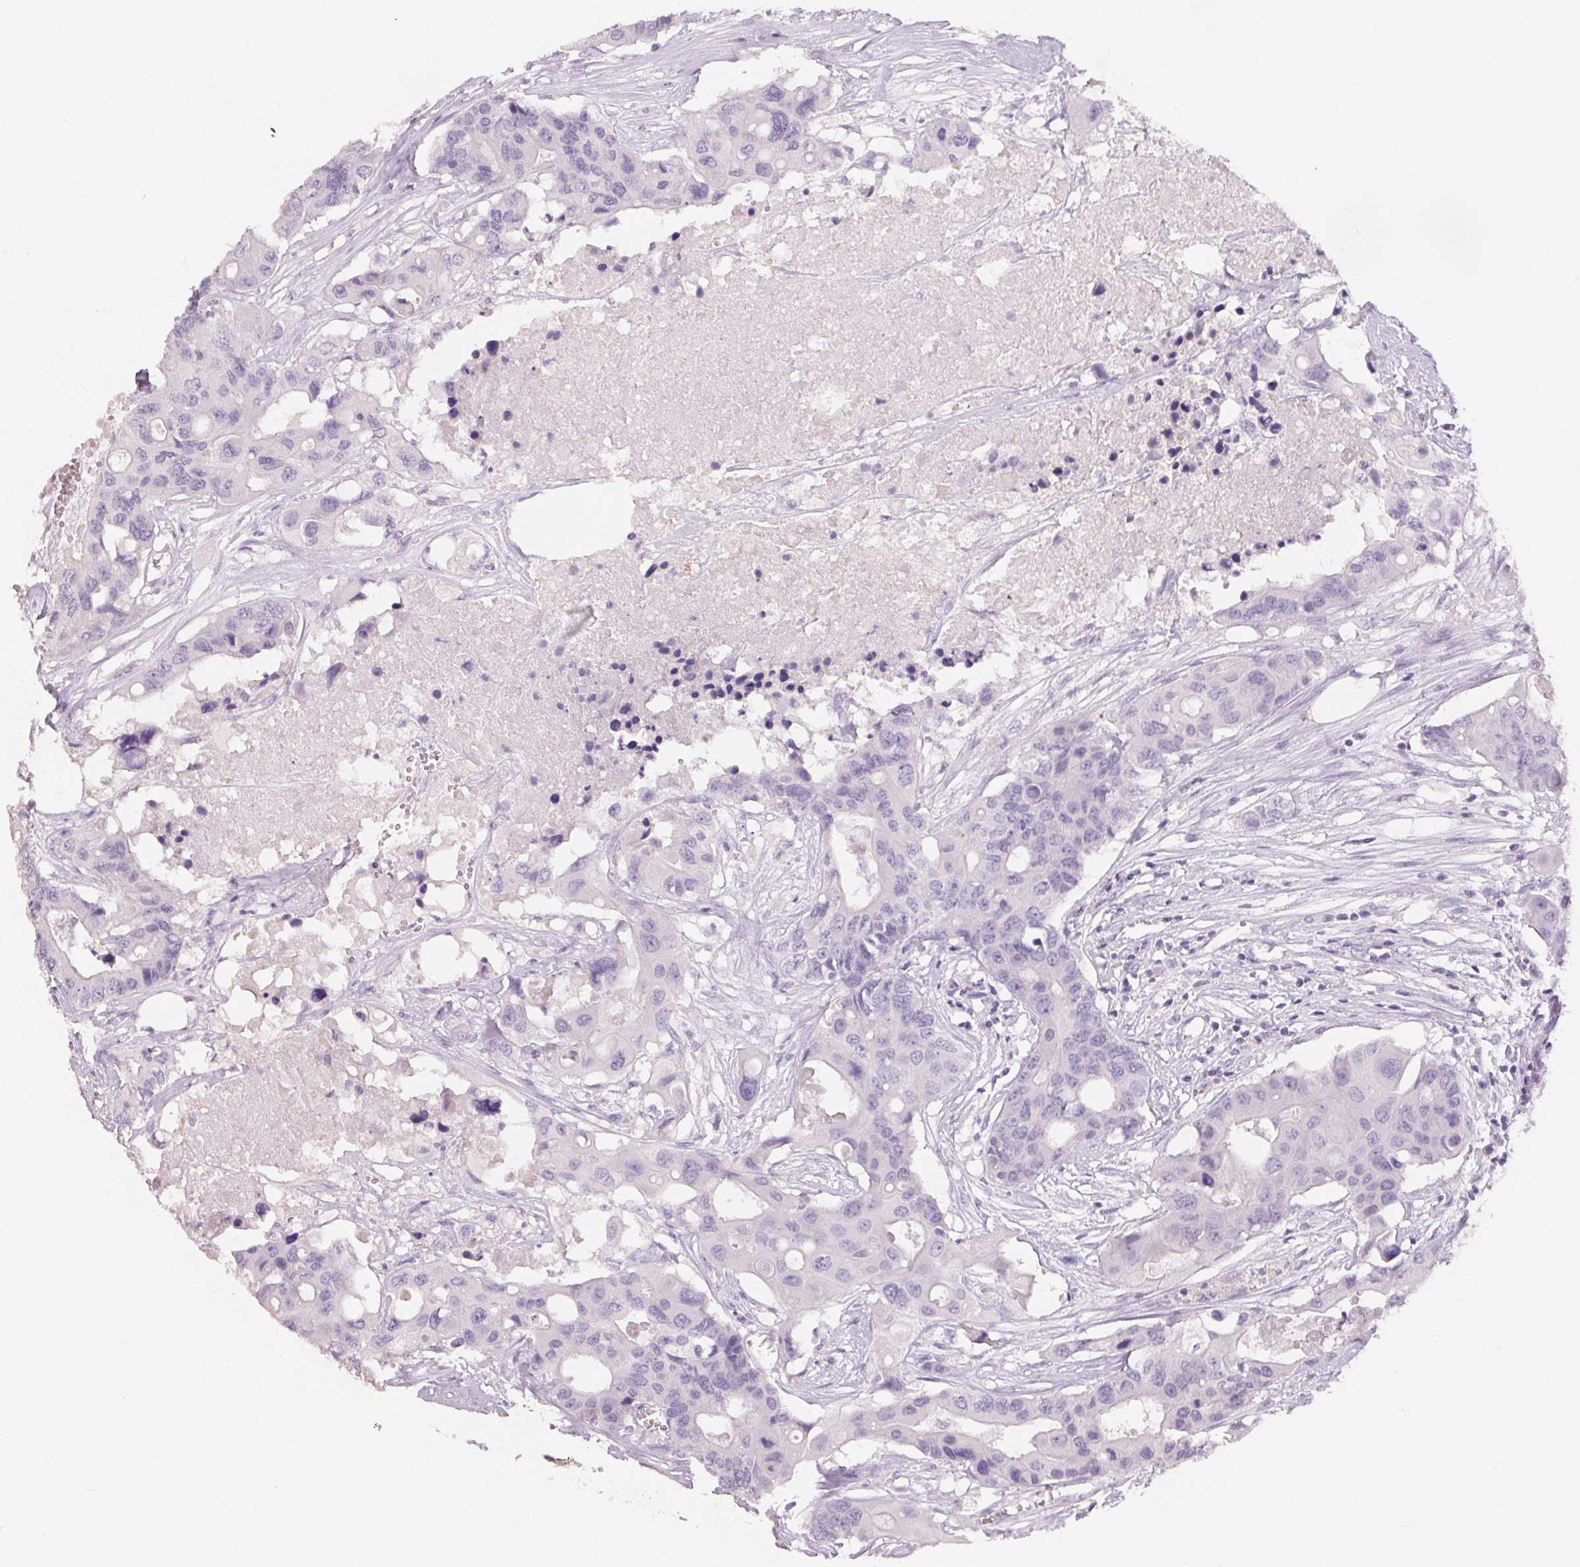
{"staining": {"intensity": "negative", "quantity": "none", "location": "none"}, "tissue": "colorectal cancer", "cell_type": "Tumor cells", "image_type": "cancer", "snomed": [{"axis": "morphology", "description": "Adenocarcinoma, NOS"}, {"axis": "topography", "description": "Colon"}], "caption": "Immunohistochemistry (IHC) of human colorectal cancer exhibits no expression in tumor cells. (DAB (3,3'-diaminobenzidine) immunohistochemistry with hematoxylin counter stain).", "gene": "HSD17B1", "patient": {"sex": "male", "age": 77}}